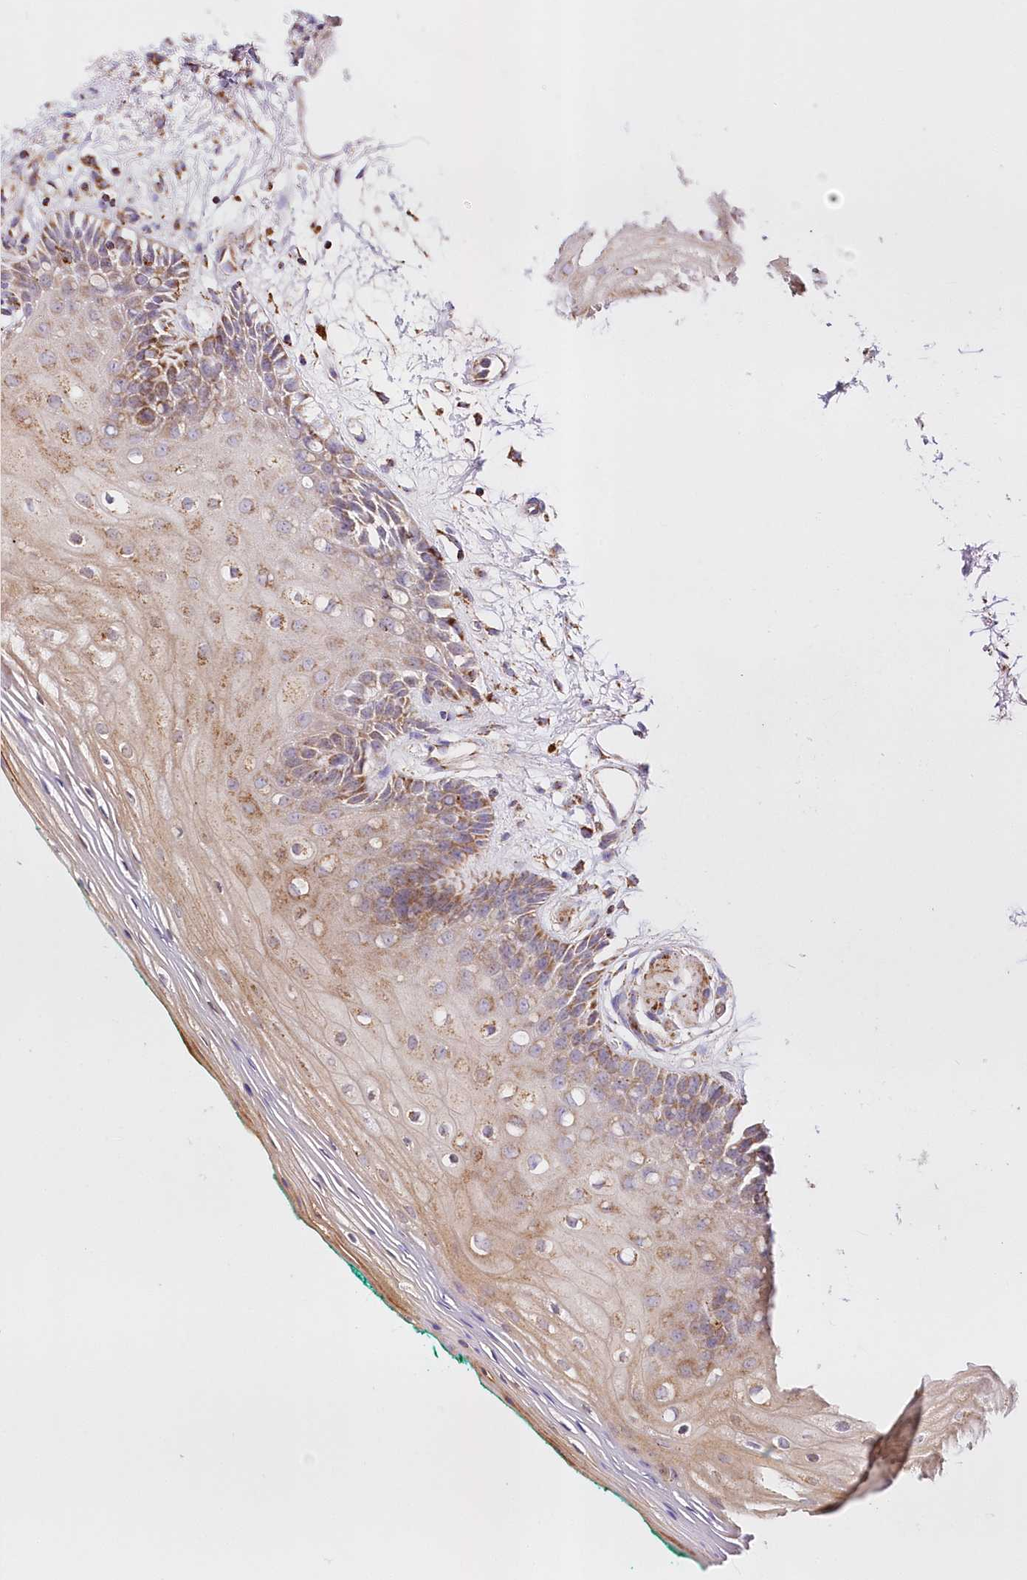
{"staining": {"intensity": "moderate", "quantity": "<25%", "location": "cytoplasmic/membranous"}, "tissue": "oral mucosa", "cell_type": "Squamous epithelial cells", "image_type": "normal", "snomed": [{"axis": "morphology", "description": "Normal tissue, NOS"}, {"axis": "topography", "description": "Skeletal muscle"}, {"axis": "topography", "description": "Oral tissue"}, {"axis": "topography", "description": "Peripheral nerve tissue"}], "caption": "This histopathology image shows IHC staining of benign human oral mucosa, with low moderate cytoplasmic/membranous expression in approximately <25% of squamous epithelial cells.", "gene": "ASNSD1", "patient": {"sex": "female", "age": 84}}